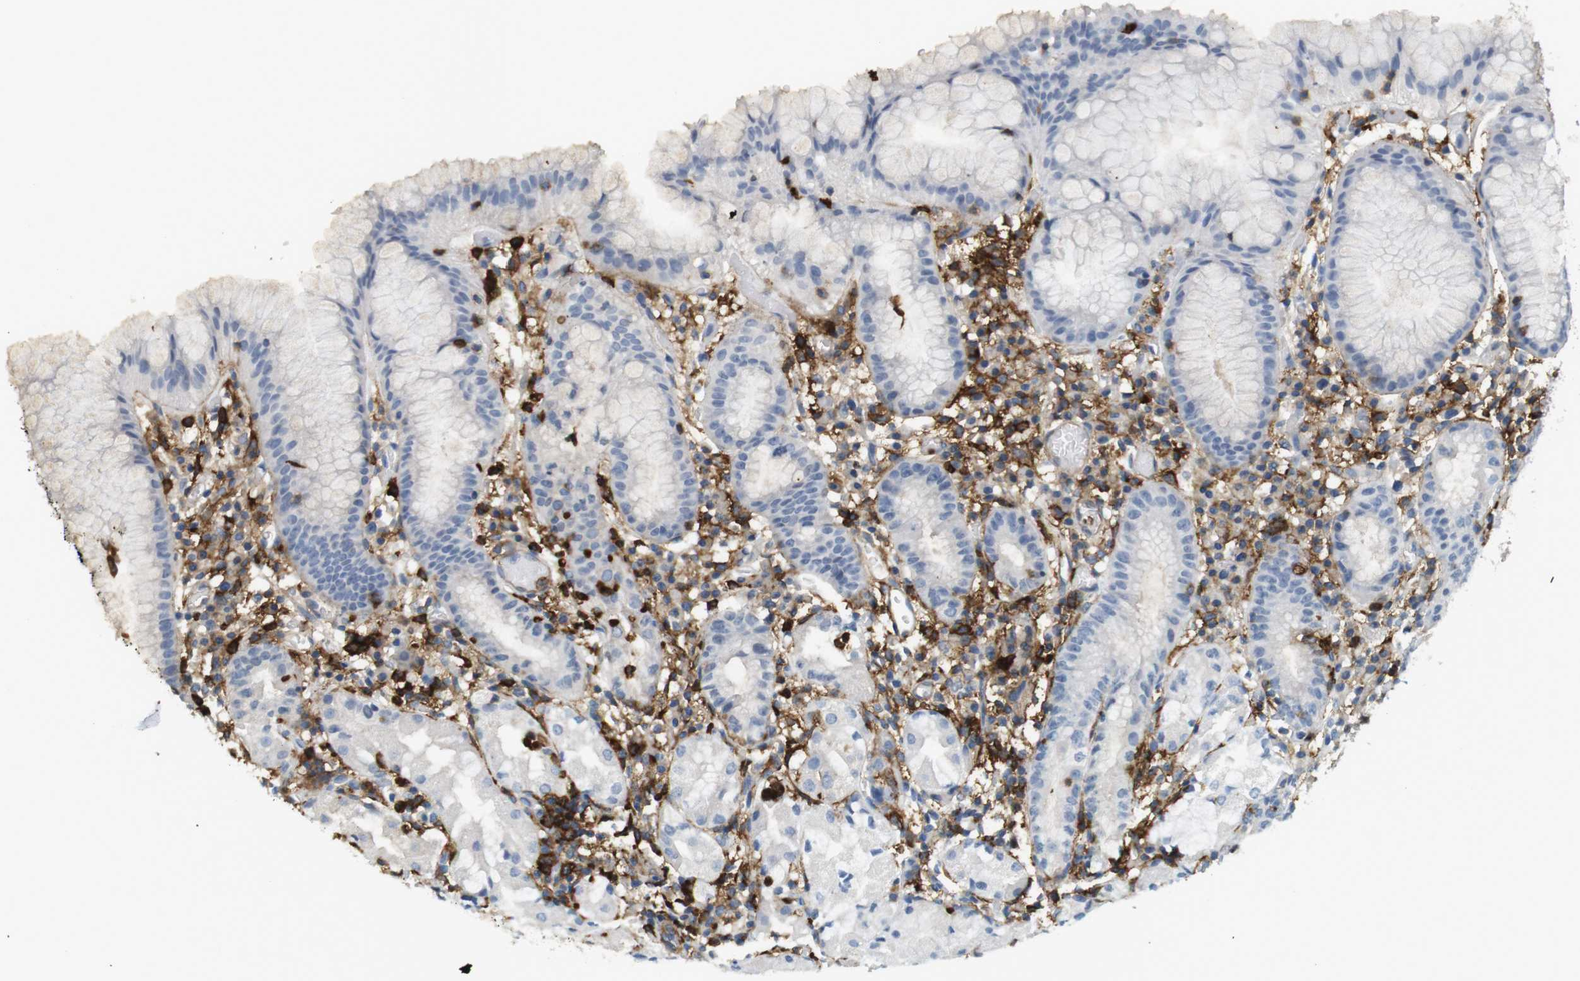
{"staining": {"intensity": "negative", "quantity": "none", "location": "none"}, "tissue": "stomach", "cell_type": "Glandular cells", "image_type": "normal", "snomed": [{"axis": "morphology", "description": "Normal tissue, NOS"}, {"axis": "topography", "description": "Stomach"}, {"axis": "topography", "description": "Stomach, lower"}], "caption": "There is no significant positivity in glandular cells of stomach. (DAB (3,3'-diaminobenzidine) IHC visualized using brightfield microscopy, high magnification).", "gene": "SIRPA", "patient": {"sex": "female", "age": 75}}